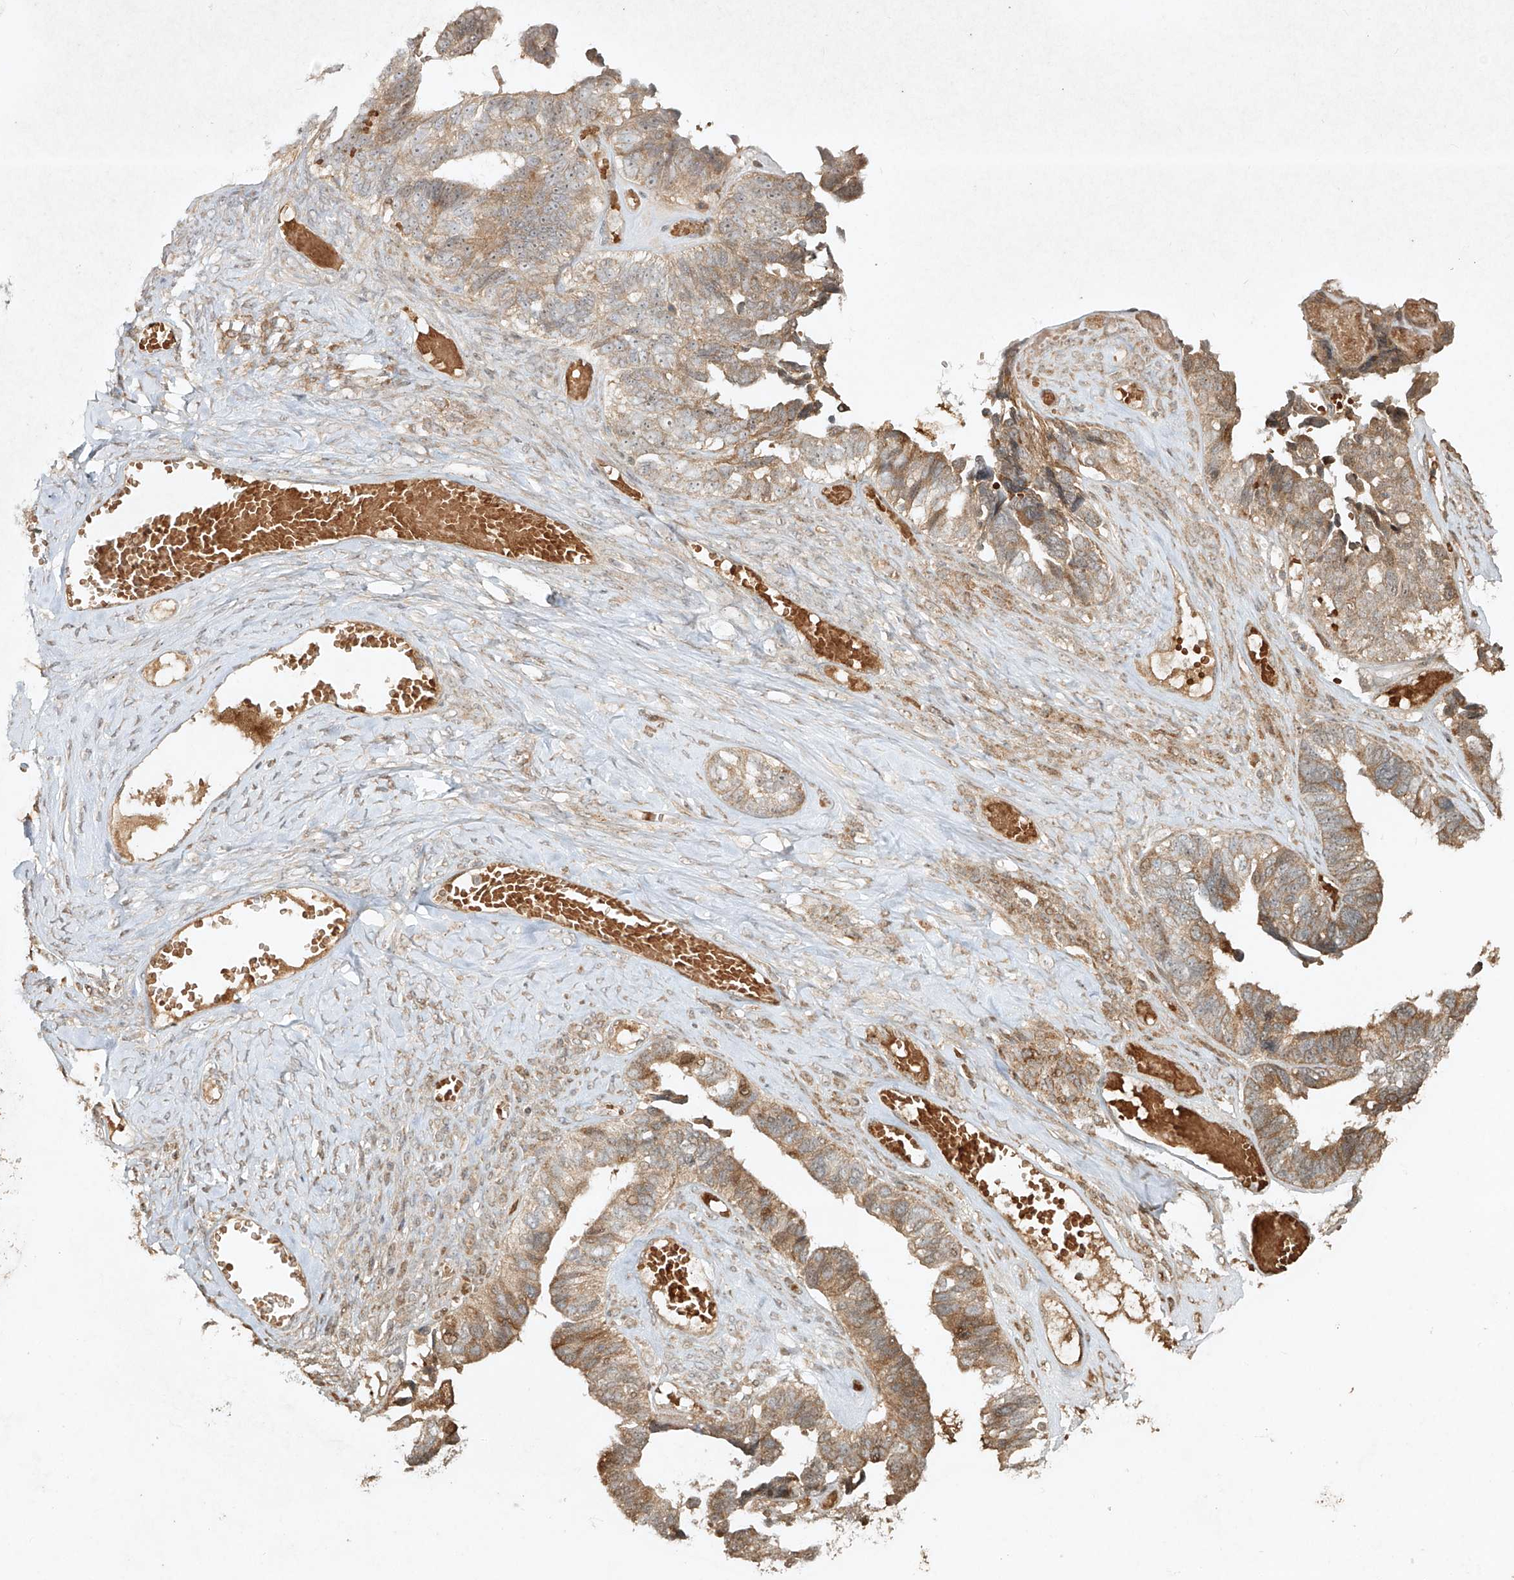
{"staining": {"intensity": "moderate", "quantity": "25%-75%", "location": "cytoplasmic/membranous"}, "tissue": "ovarian cancer", "cell_type": "Tumor cells", "image_type": "cancer", "snomed": [{"axis": "morphology", "description": "Cystadenocarcinoma, serous, NOS"}, {"axis": "topography", "description": "Ovary"}], "caption": "Brown immunohistochemical staining in ovarian cancer shows moderate cytoplasmic/membranous expression in approximately 25%-75% of tumor cells.", "gene": "CYYR1", "patient": {"sex": "female", "age": 79}}